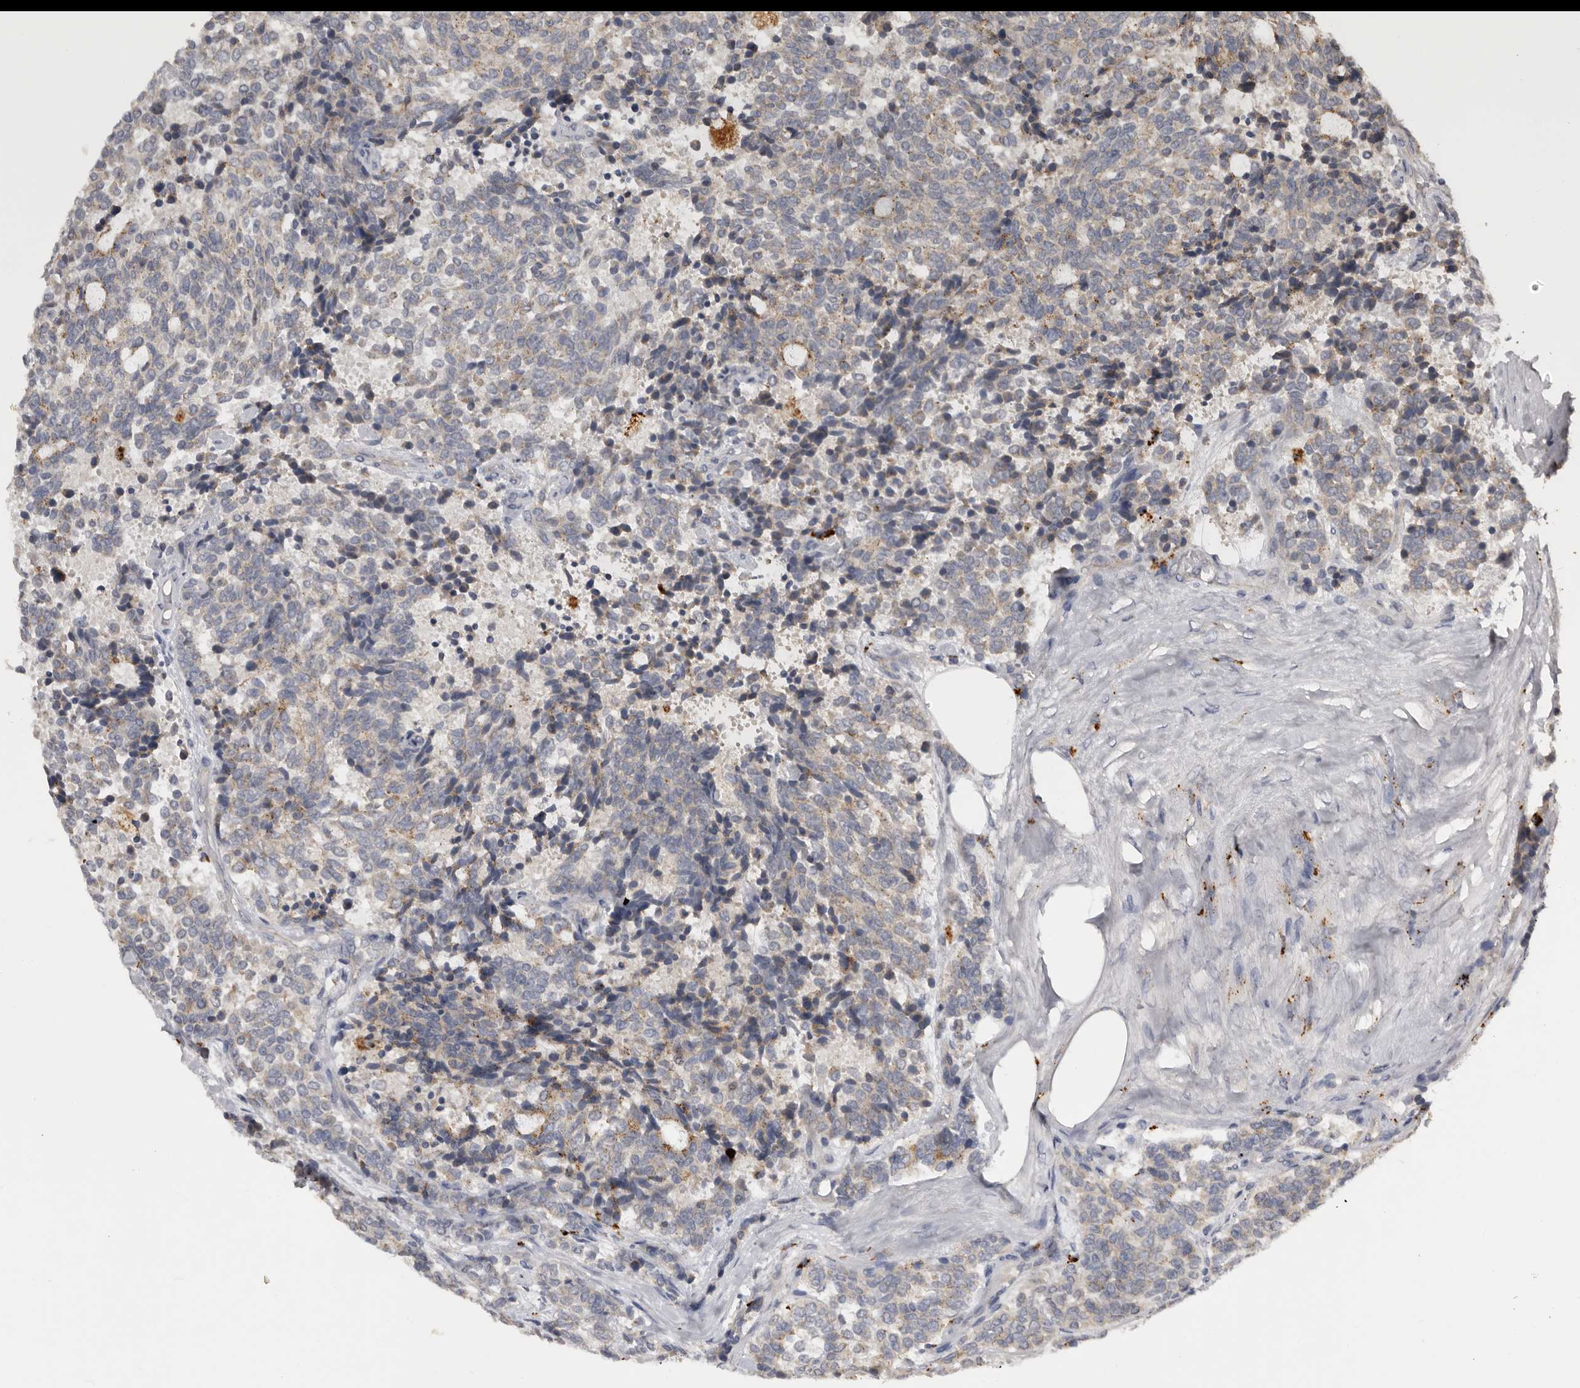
{"staining": {"intensity": "moderate", "quantity": "<25%", "location": "cytoplasmic/membranous"}, "tissue": "carcinoid", "cell_type": "Tumor cells", "image_type": "cancer", "snomed": [{"axis": "morphology", "description": "Carcinoid, malignant, NOS"}, {"axis": "topography", "description": "Pancreas"}], "caption": "Carcinoid stained with immunohistochemistry exhibits moderate cytoplasmic/membranous staining in approximately <25% of tumor cells.", "gene": "DAP", "patient": {"sex": "female", "age": 54}}